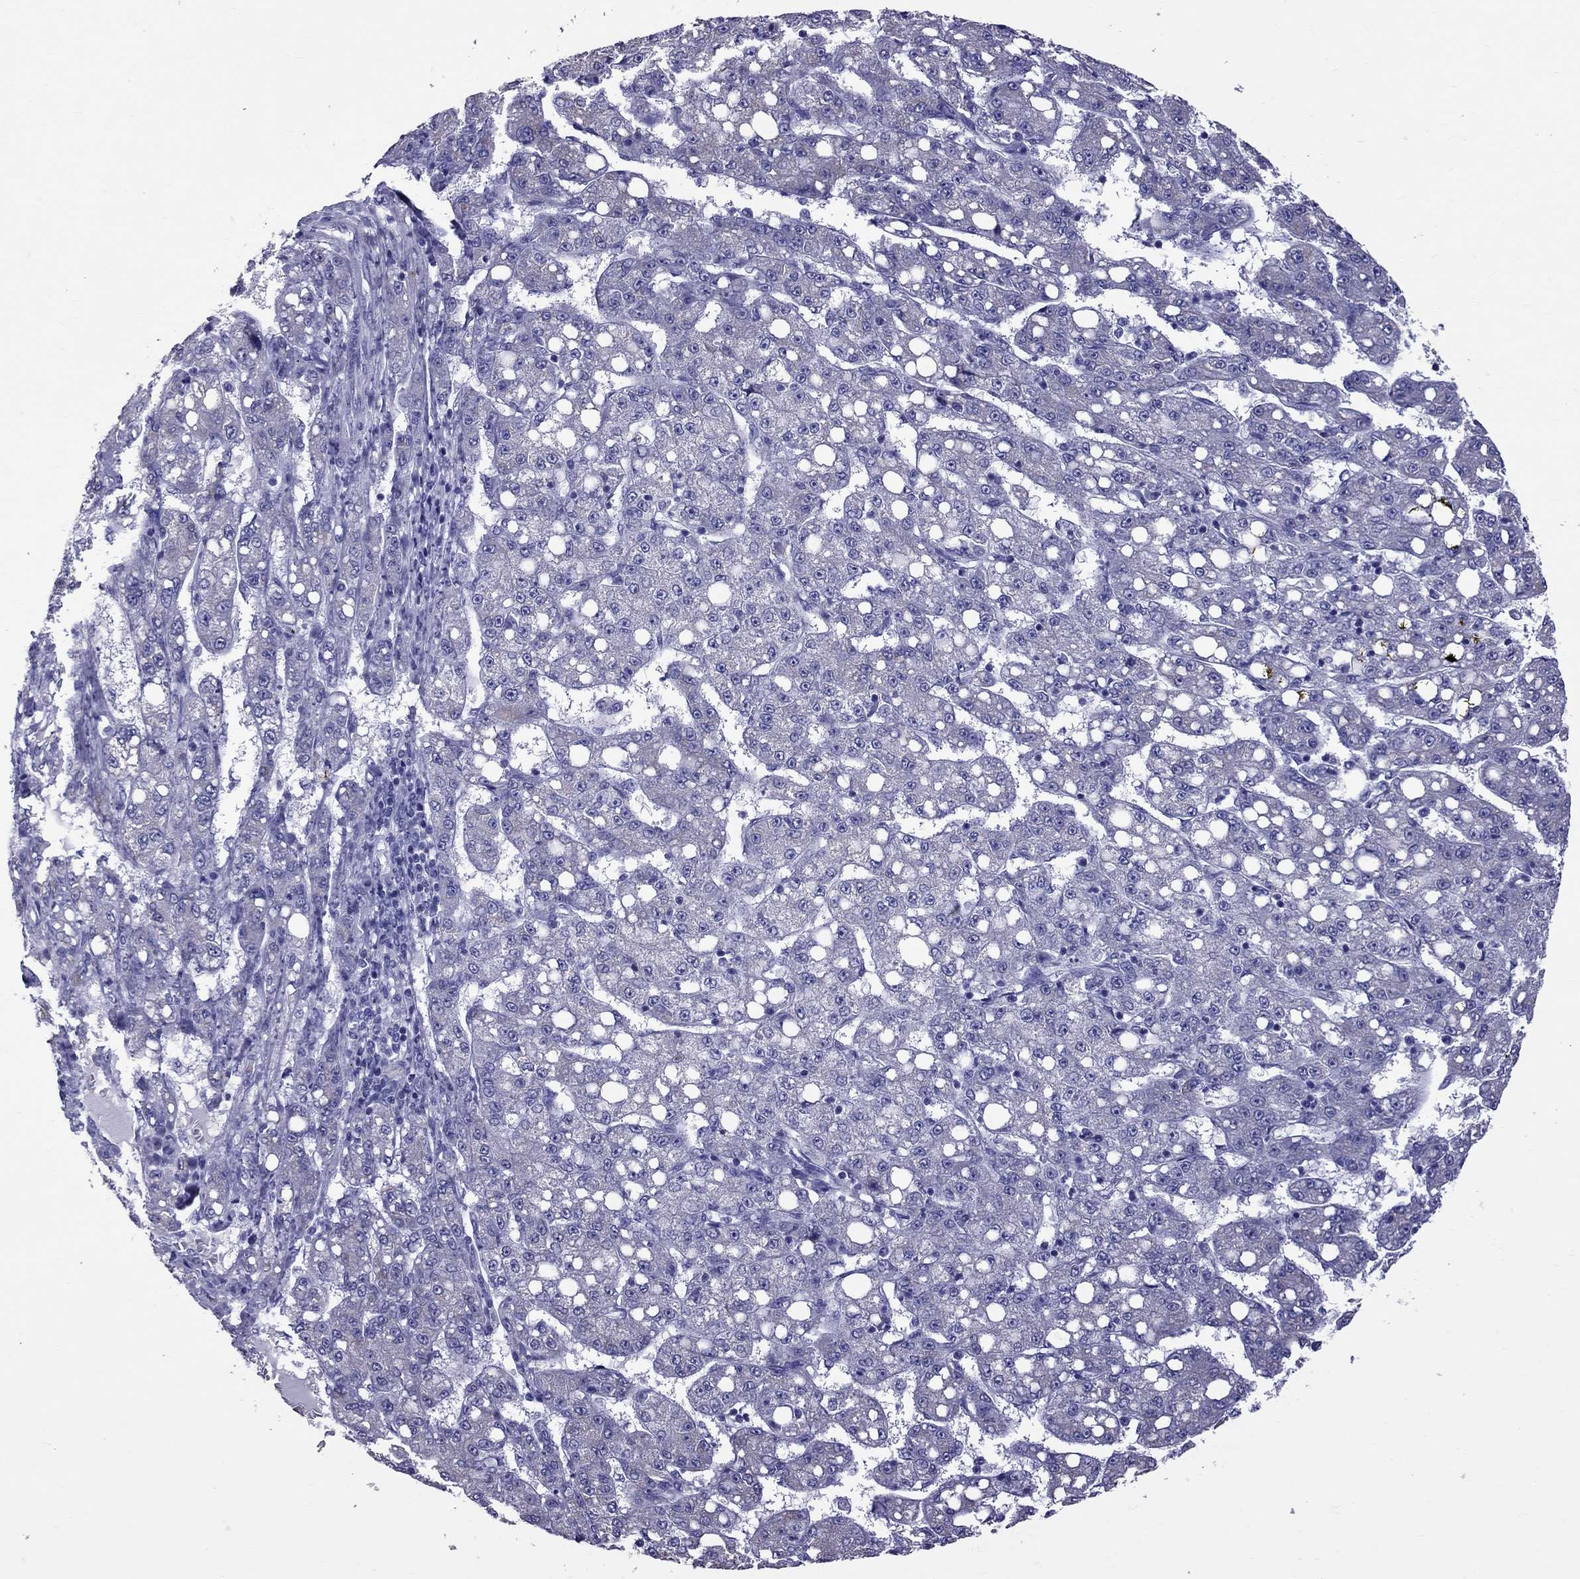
{"staining": {"intensity": "negative", "quantity": "none", "location": "none"}, "tissue": "liver cancer", "cell_type": "Tumor cells", "image_type": "cancer", "snomed": [{"axis": "morphology", "description": "Carcinoma, Hepatocellular, NOS"}, {"axis": "topography", "description": "Liver"}], "caption": "Immunohistochemistry (IHC) of human hepatocellular carcinoma (liver) shows no staining in tumor cells.", "gene": "TTLL13", "patient": {"sex": "female", "age": 65}}